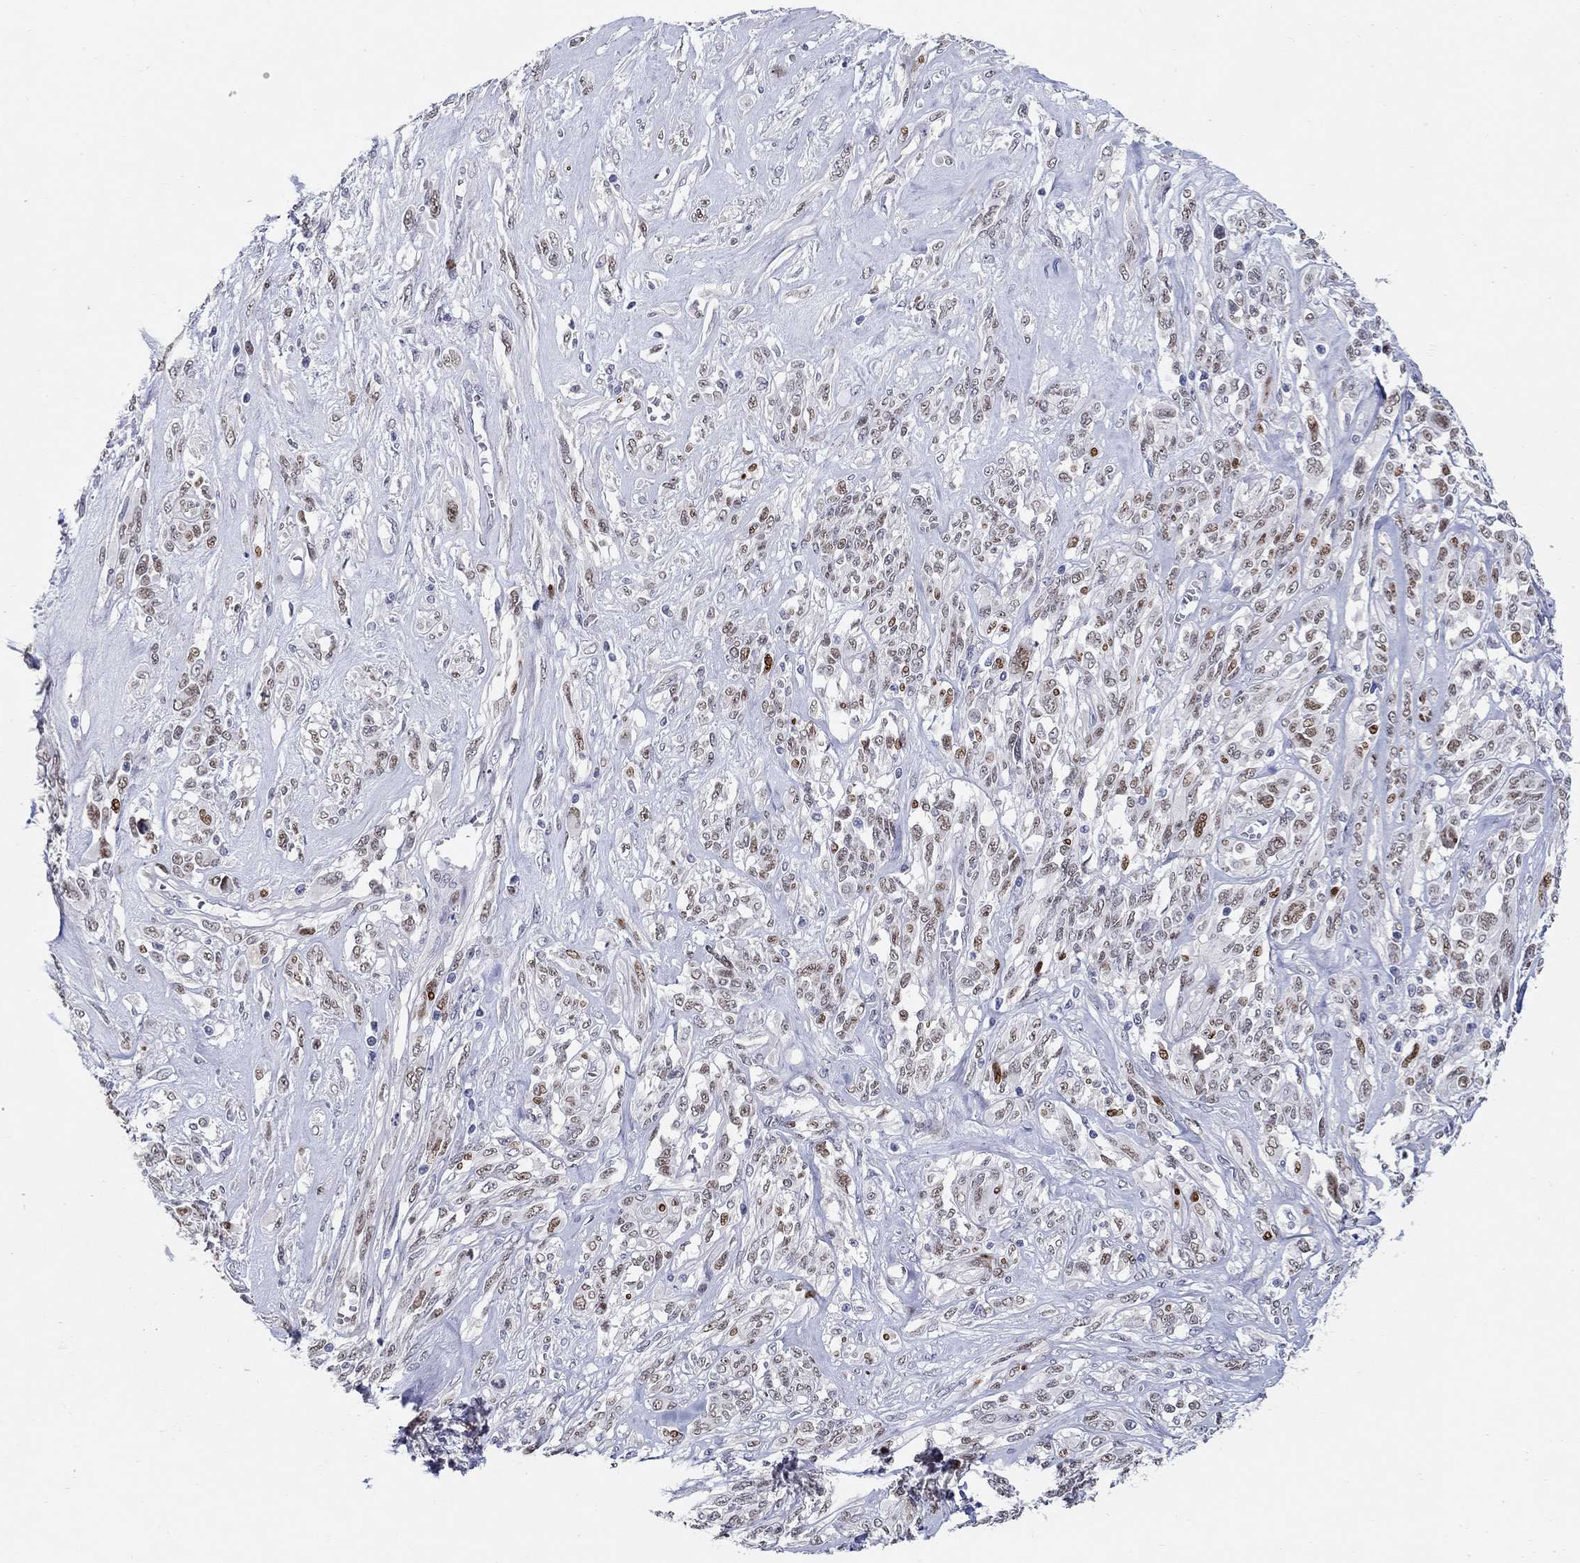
{"staining": {"intensity": "strong", "quantity": "<25%", "location": "nuclear"}, "tissue": "melanoma", "cell_type": "Tumor cells", "image_type": "cancer", "snomed": [{"axis": "morphology", "description": "Malignant melanoma, NOS"}, {"axis": "topography", "description": "Skin"}], "caption": "This image demonstrates immunohistochemistry staining of human malignant melanoma, with medium strong nuclear staining in about <25% of tumor cells.", "gene": "RAPGEF5", "patient": {"sex": "female", "age": 91}}